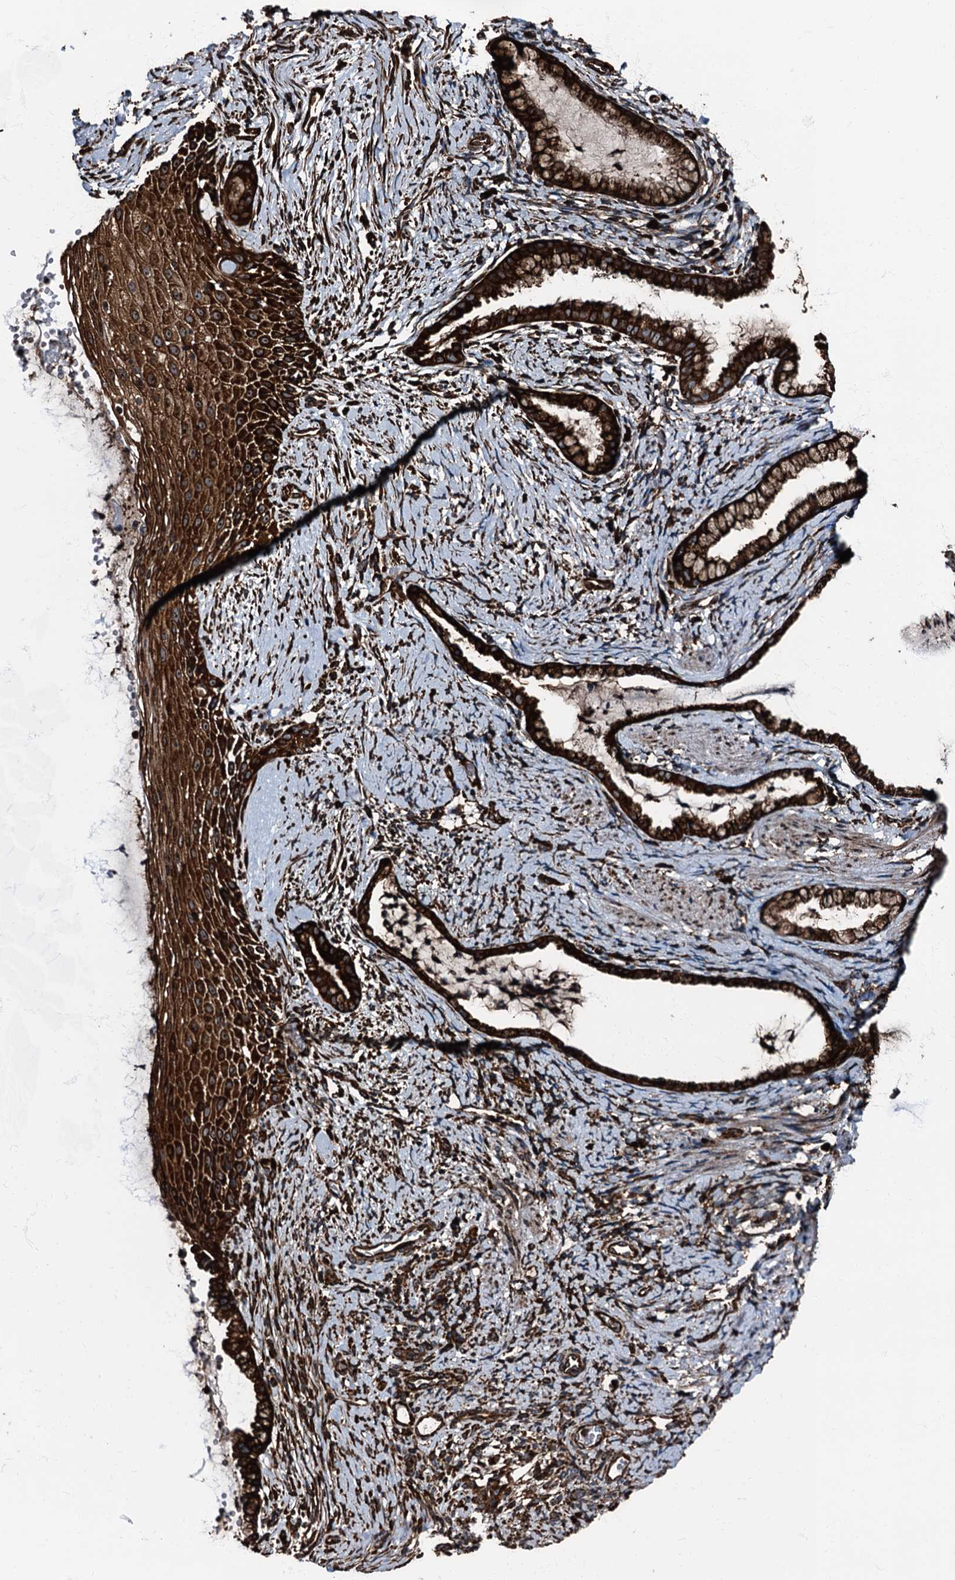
{"staining": {"intensity": "strong", "quantity": ">75%", "location": "cytoplasmic/membranous"}, "tissue": "cervix", "cell_type": "Glandular cells", "image_type": "normal", "snomed": [{"axis": "morphology", "description": "Normal tissue, NOS"}, {"axis": "topography", "description": "Cervix"}], "caption": "Cervix stained with IHC reveals strong cytoplasmic/membranous expression in approximately >75% of glandular cells. Immunohistochemistry stains the protein of interest in brown and the nuclei are stained blue.", "gene": "ATP2C1", "patient": {"sex": "female", "age": 36}}